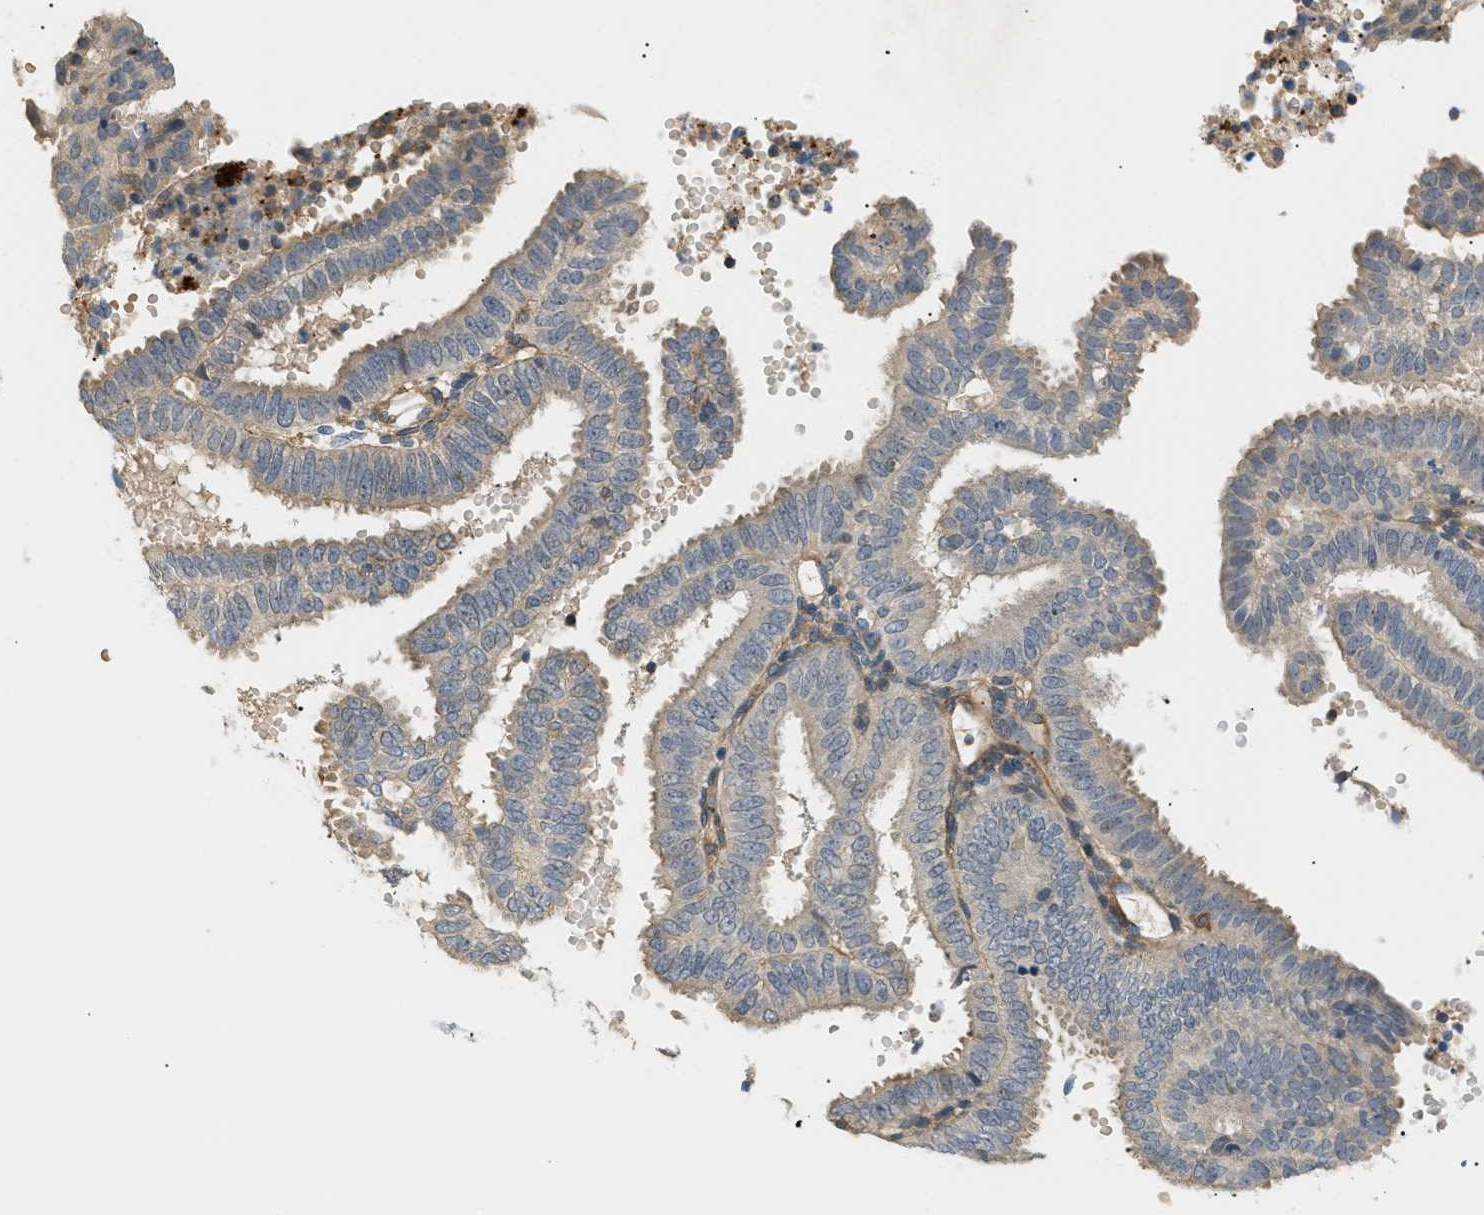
{"staining": {"intensity": "weak", "quantity": "25%-75%", "location": "cytoplasmic/membranous"}, "tissue": "endometrial cancer", "cell_type": "Tumor cells", "image_type": "cancer", "snomed": [{"axis": "morphology", "description": "Adenocarcinoma, NOS"}, {"axis": "topography", "description": "Endometrium"}], "caption": "Immunohistochemistry (IHC) of adenocarcinoma (endometrial) displays low levels of weak cytoplasmic/membranous positivity in about 25%-75% of tumor cells. (DAB (3,3'-diaminobenzidine) = brown stain, brightfield microscopy at high magnification).", "gene": "CORO2B", "patient": {"sex": "female", "age": 58}}